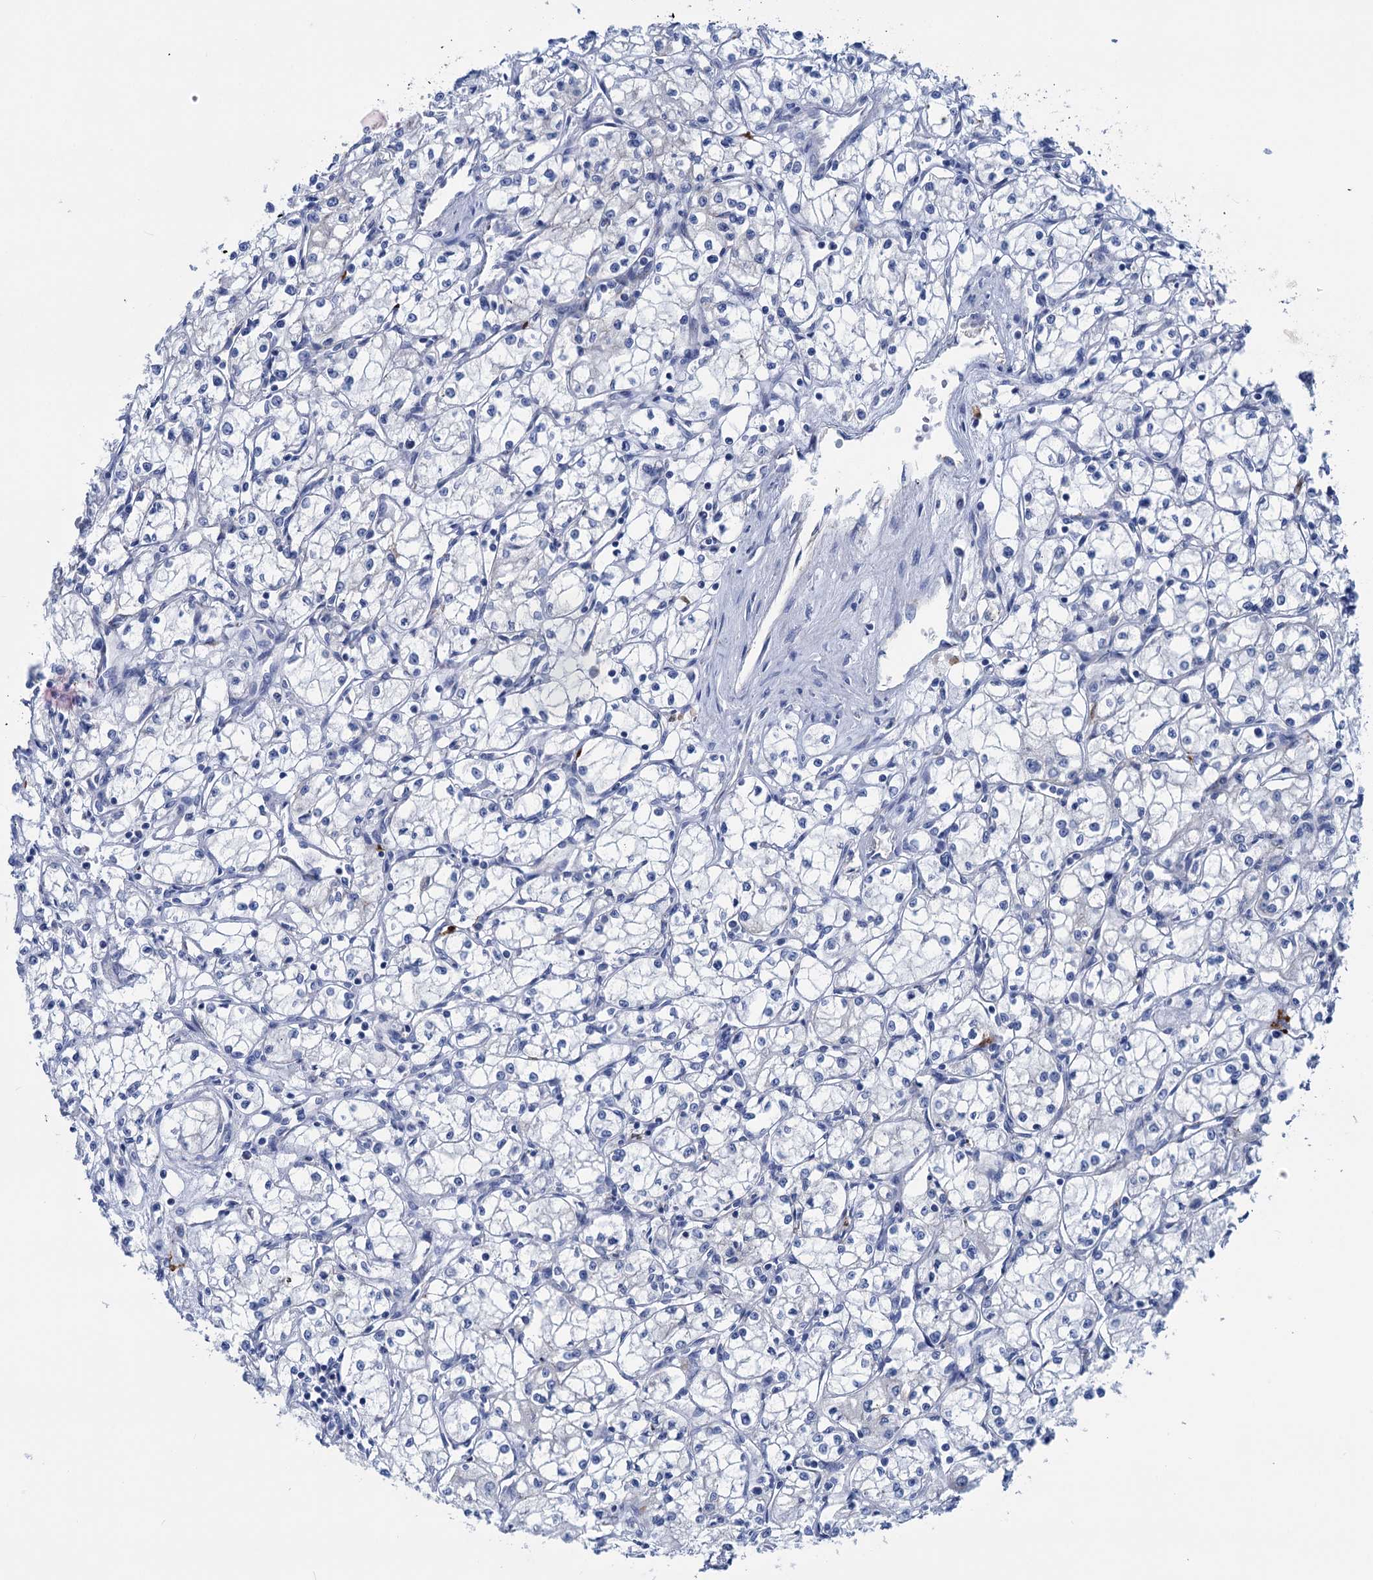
{"staining": {"intensity": "negative", "quantity": "none", "location": "none"}, "tissue": "renal cancer", "cell_type": "Tumor cells", "image_type": "cancer", "snomed": [{"axis": "morphology", "description": "Adenocarcinoma, NOS"}, {"axis": "topography", "description": "Kidney"}], "caption": "IHC micrograph of human adenocarcinoma (renal) stained for a protein (brown), which exhibits no expression in tumor cells.", "gene": "ZNRD2", "patient": {"sex": "male", "age": 59}}